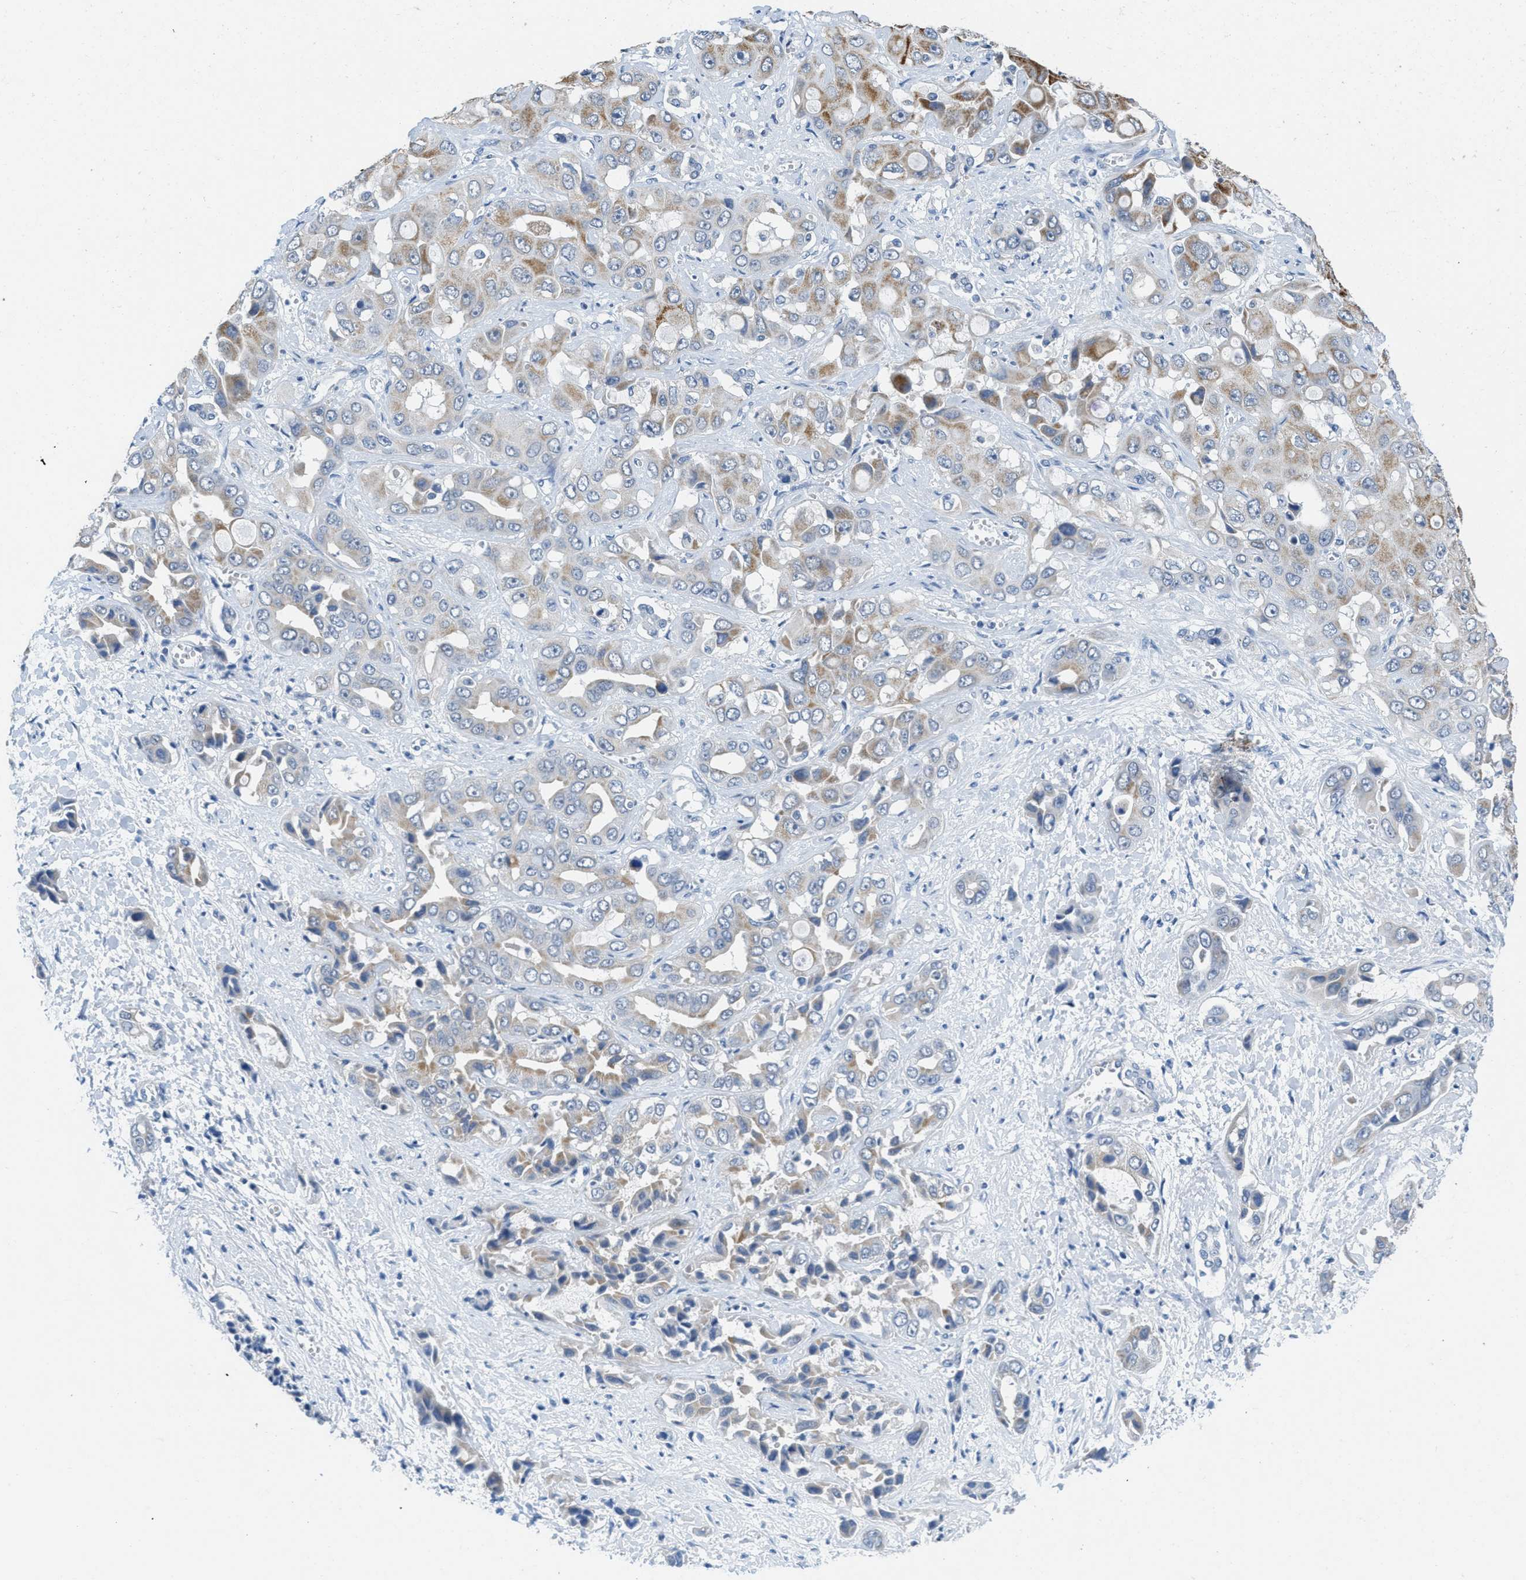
{"staining": {"intensity": "moderate", "quantity": "<25%", "location": "cytoplasmic/membranous"}, "tissue": "liver cancer", "cell_type": "Tumor cells", "image_type": "cancer", "snomed": [{"axis": "morphology", "description": "Cholangiocarcinoma"}, {"axis": "topography", "description": "Liver"}], "caption": "The photomicrograph shows staining of cholangiocarcinoma (liver), revealing moderate cytoplasmic/membranous protein staining (brown color) within tumor cells.", "gene": "TOMM70", "patient": {"sex": "female", "age": 52}}